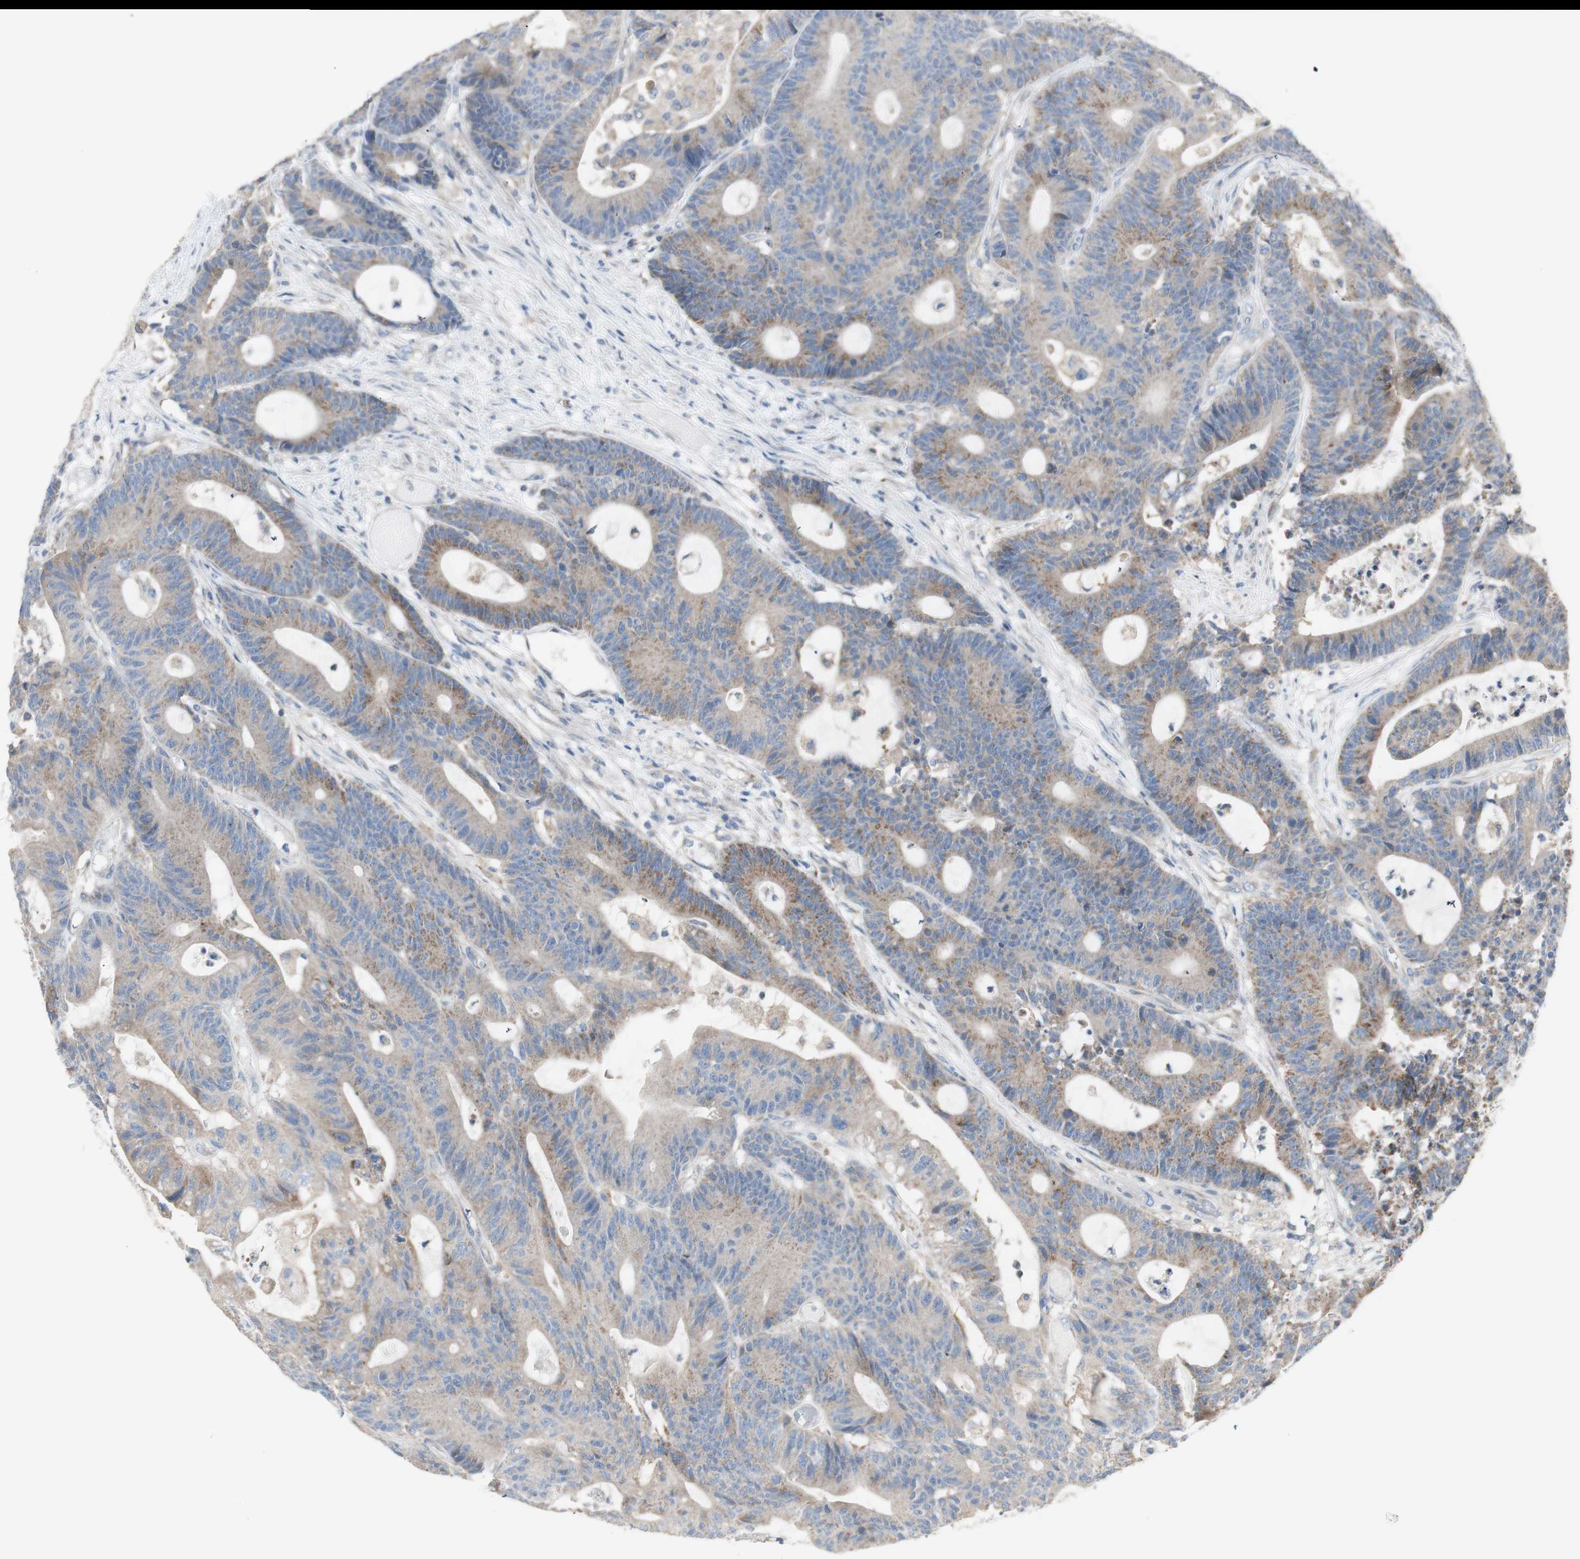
{"staining": {"intensity": "weak", "quantity": "25%-75%", "location": "cytoplasmic/membranous"}, "tissue": "colorectal cancer", "cell_type": "Tumor cells", "image_type": "cancer", "snomed": [{"axis": "morphology", "description": "Adenocarcinoma, NOS"}, {"axis": "topography", "description": "Colon"}], "caption": "DAB (3,3'-diaminobenzidine) immunohistochemical staining of human colorectal cancer (adenocarcinoma) reveals weak cytoplasmic/membranous protein staining in about 25%-75% of tumor cells.", "gene": "C3orf52", "patient": {"sex": "female", "age": 84}}